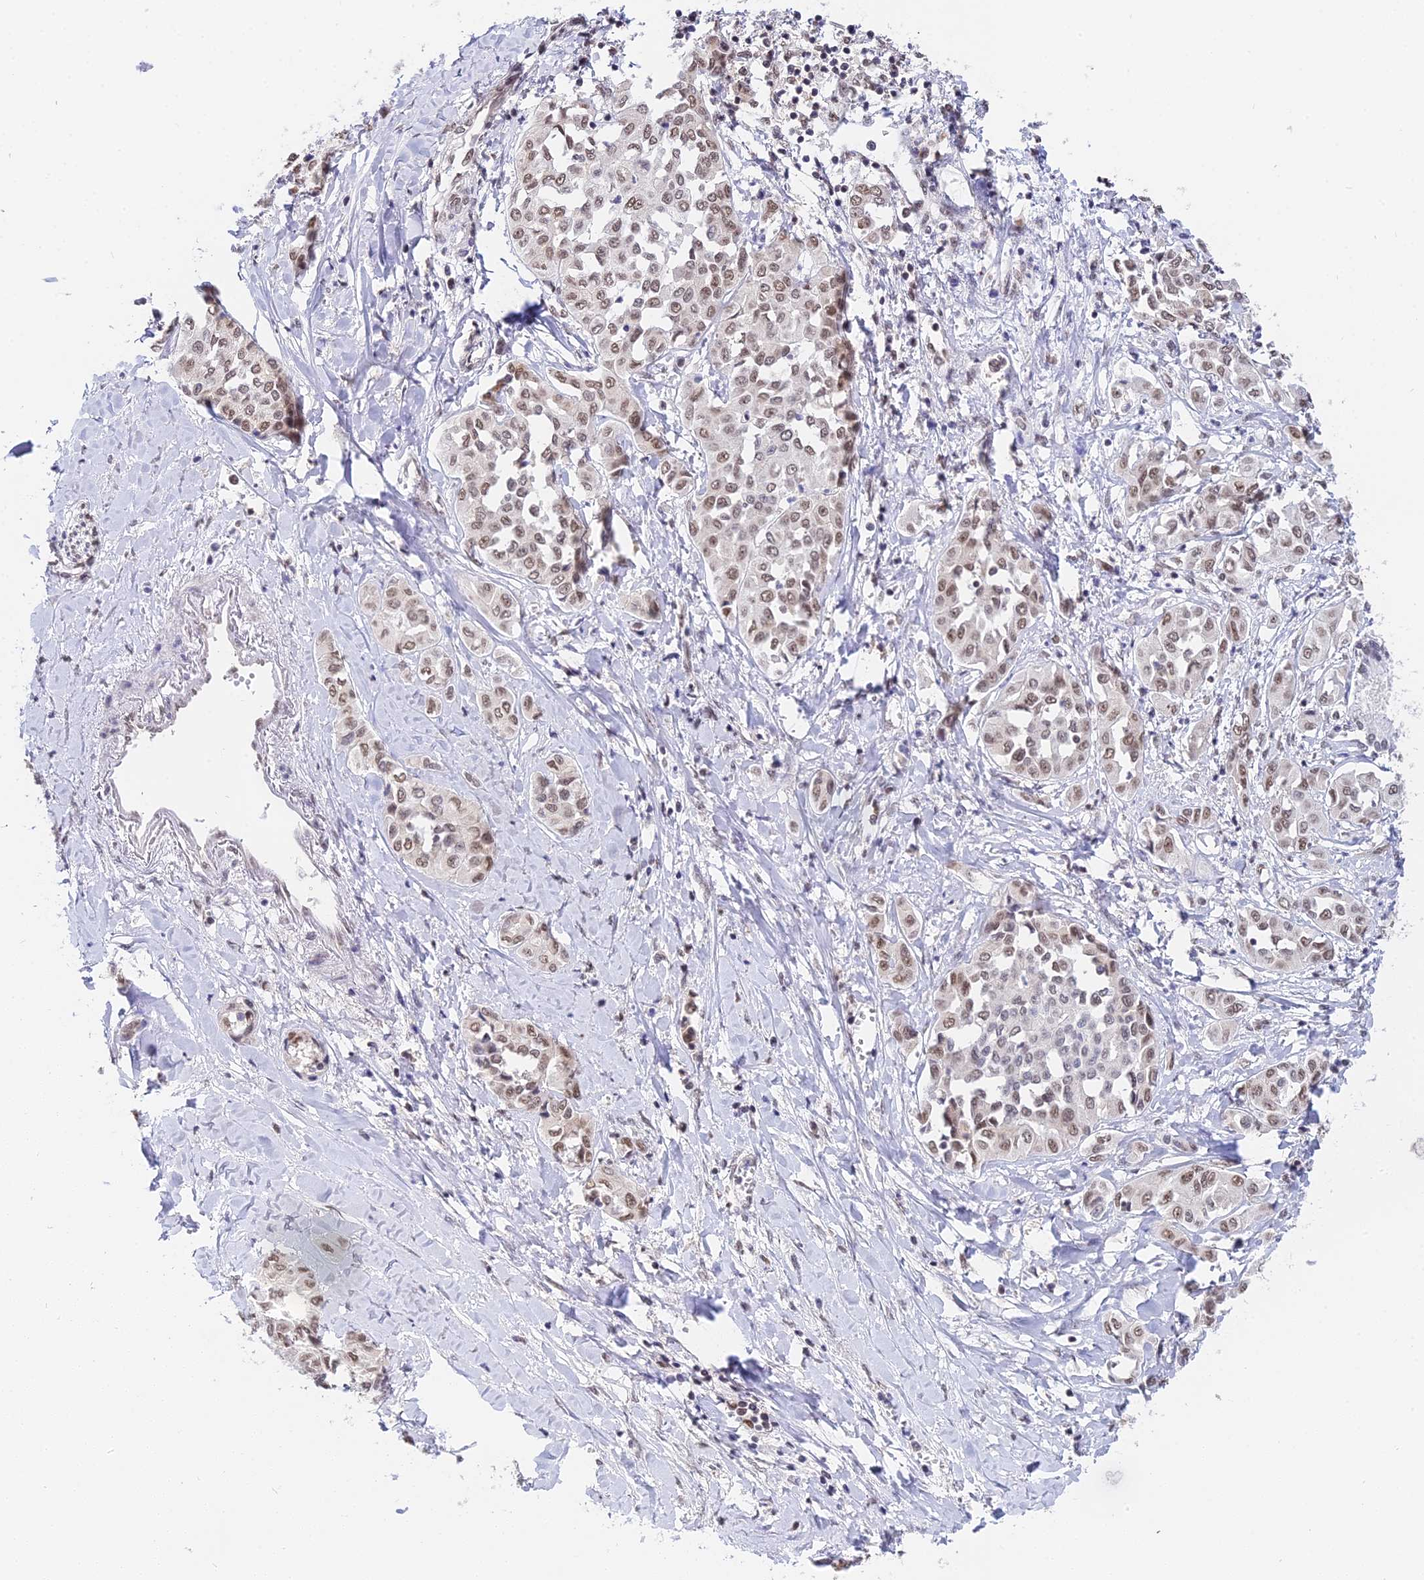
{"staining": {"intensity": "moderate", "quantity": ">75%", "location": "nuclear"}, "tissue": "liver cancer", "cell_type": "Tumor cells", "image_type": "cancer", "snomed": [{"axis": "morphology", "description": "Cholangiocarcinoma"}, {"axis": "topography", "description": "Liver"}], "caption": "Protein expression analysis of cholangiocarcinoma (liver) shows moderate nuclear expression in about >75% of tumor cells. (DAB IHC, brown staining for protein, blue staining for nuclei).", "gene": "EXOSC3", "patient": {"sex": "female", "age": 77}}